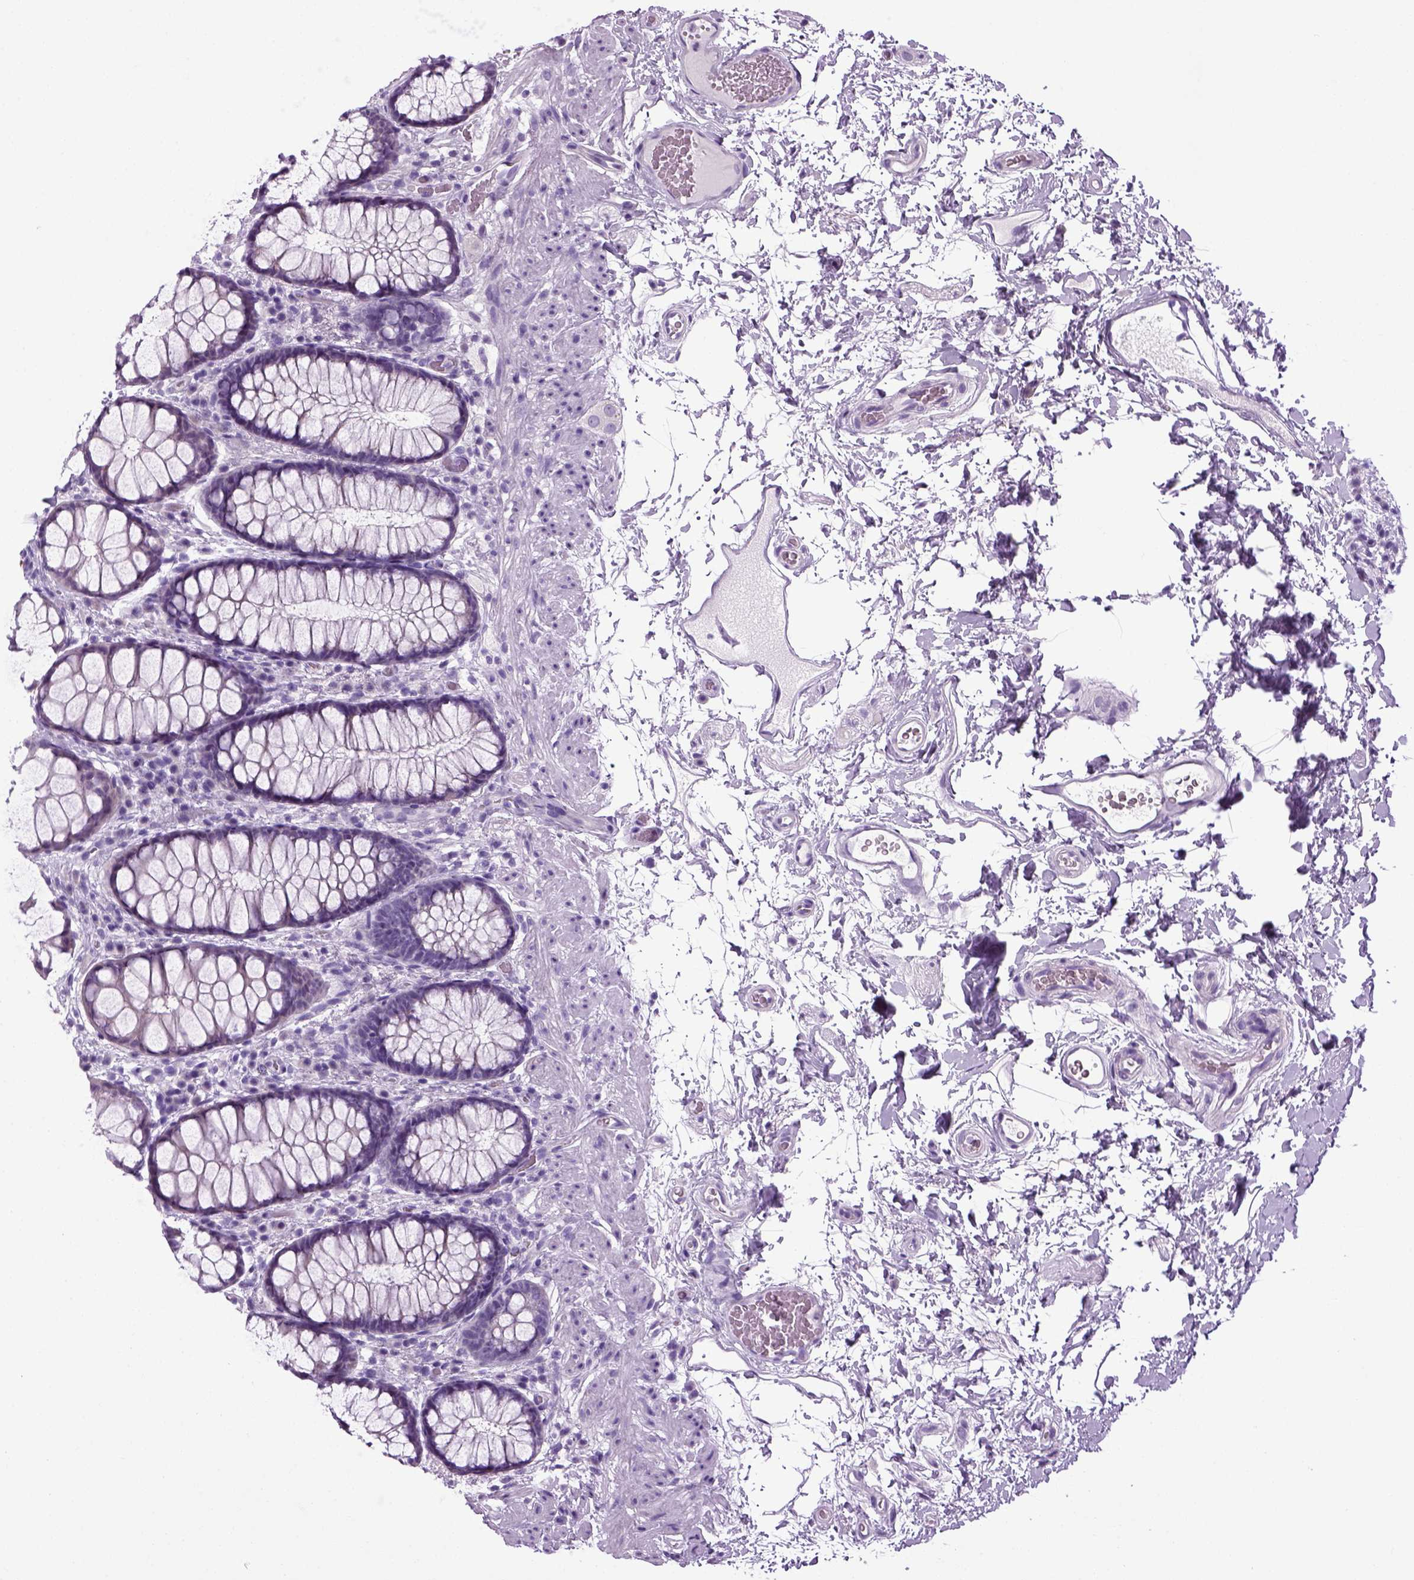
{"staining": {"intensity": "negative", "quantity": "none", "location": "none"}, "tissue": "rectum", "cell_type": "Glandular cells", "image_type": "normal", "snomed": [{"axis": "morphology", "description": "Normal tissue, NOS"}, {"axis": "topography", "description": "Rectum"}], "caption": "IHC micrograph of unremarkable rectum: human rectum stained with DAB displays no significant protein positivity in glandular cells.", "gene": "HMCN2", "patient": {"sex": "female", "age": 62}}